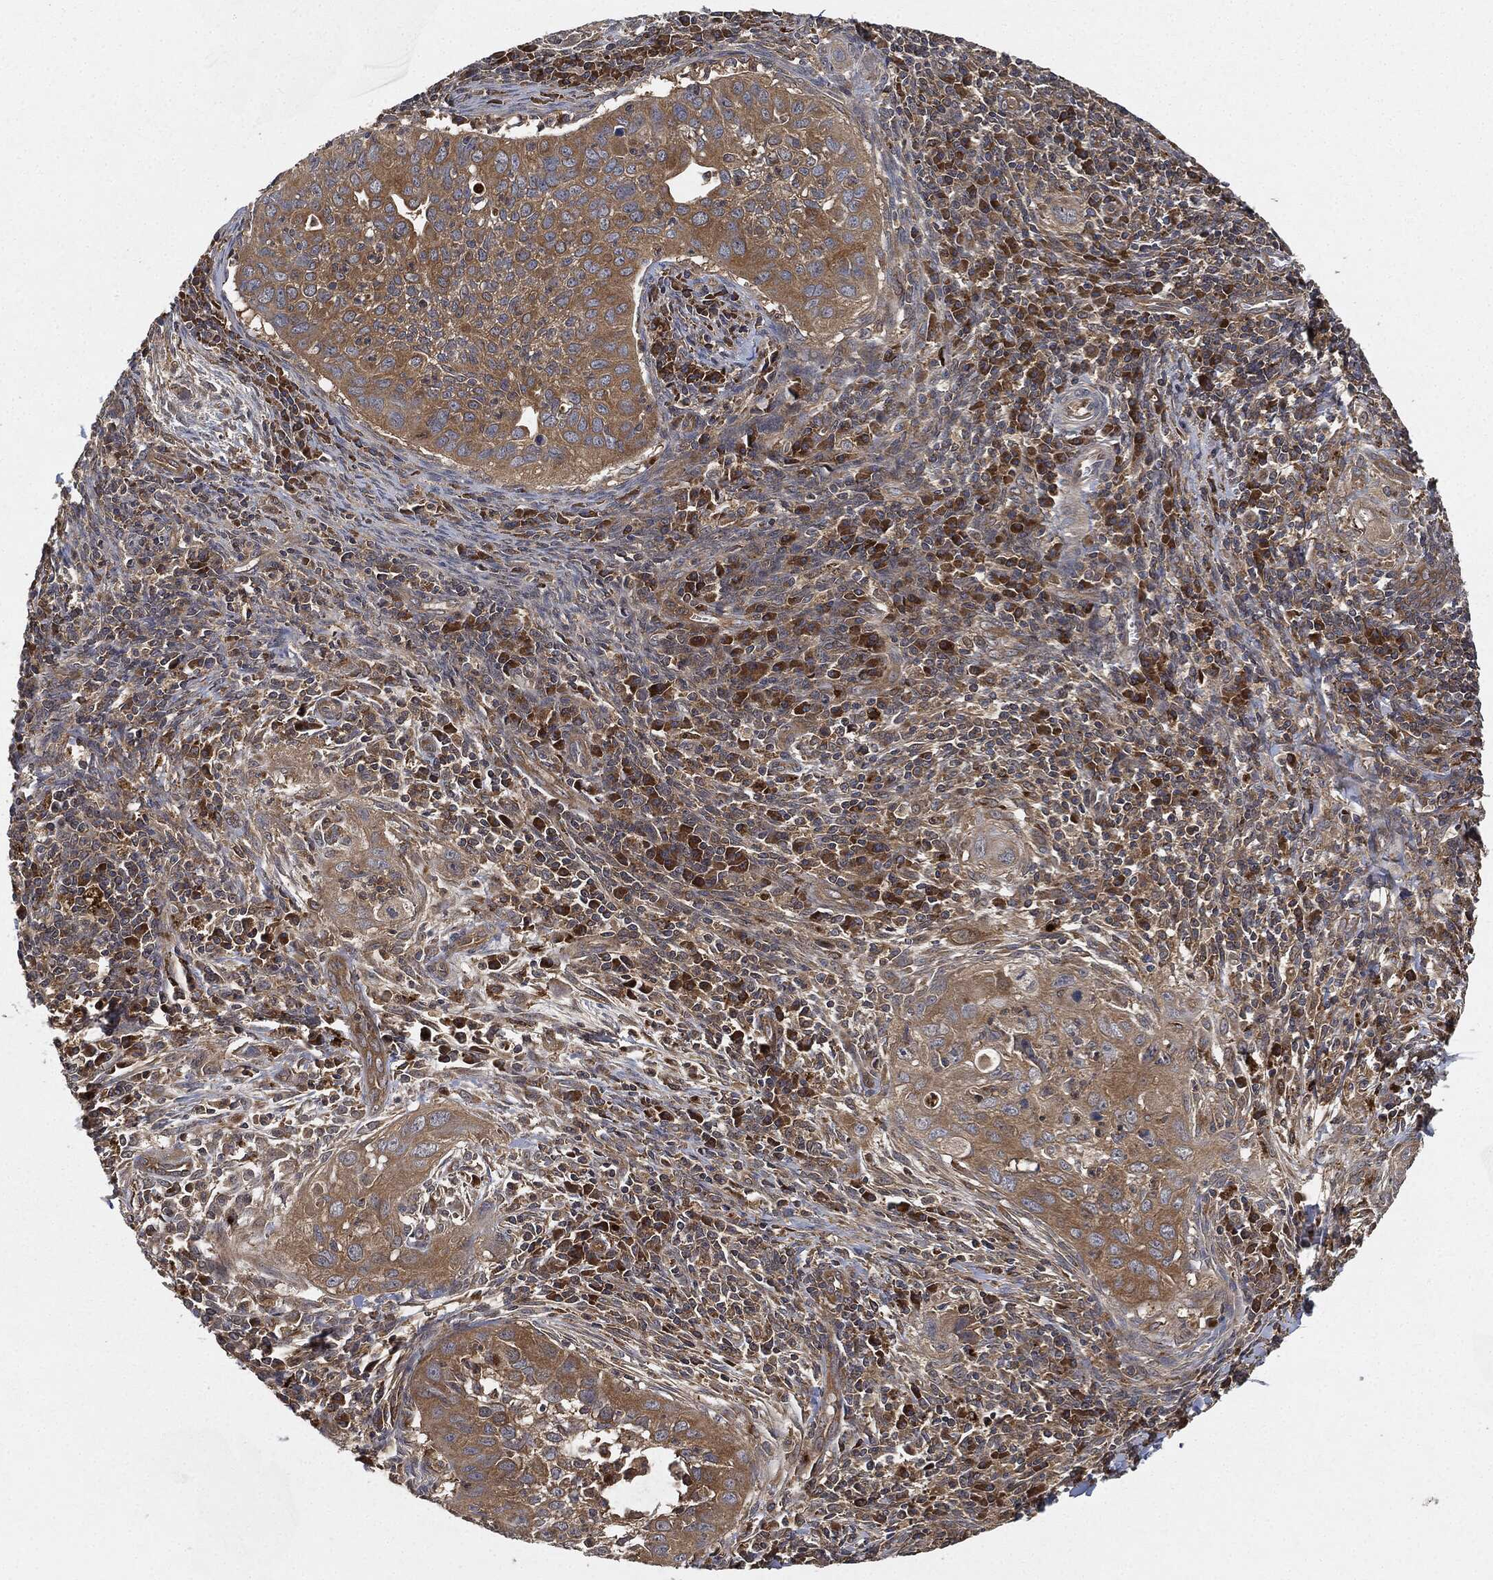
{"staining": {"intensity": "weak", "quantity": "25%-75%", "location": "cytoplasmic/membranous"}, "tissue": "cervical cancer", "cell_type": "Tumor cells", "image_type": "cancer", "snomed": [{"axis": "morphology", "description": "Squamous cell carcinoma, NOS"}, {"axis": "topography", "description": "Cervix"}], "caption": "Squamous cell carcinoma (cervical) stained with a brown dye shows weak cytoplasmic/membranous positive staining in about 25%-75% of tumor cells.", "gene": "BRAF", "patient": {"sex": "female", "age": 26}}